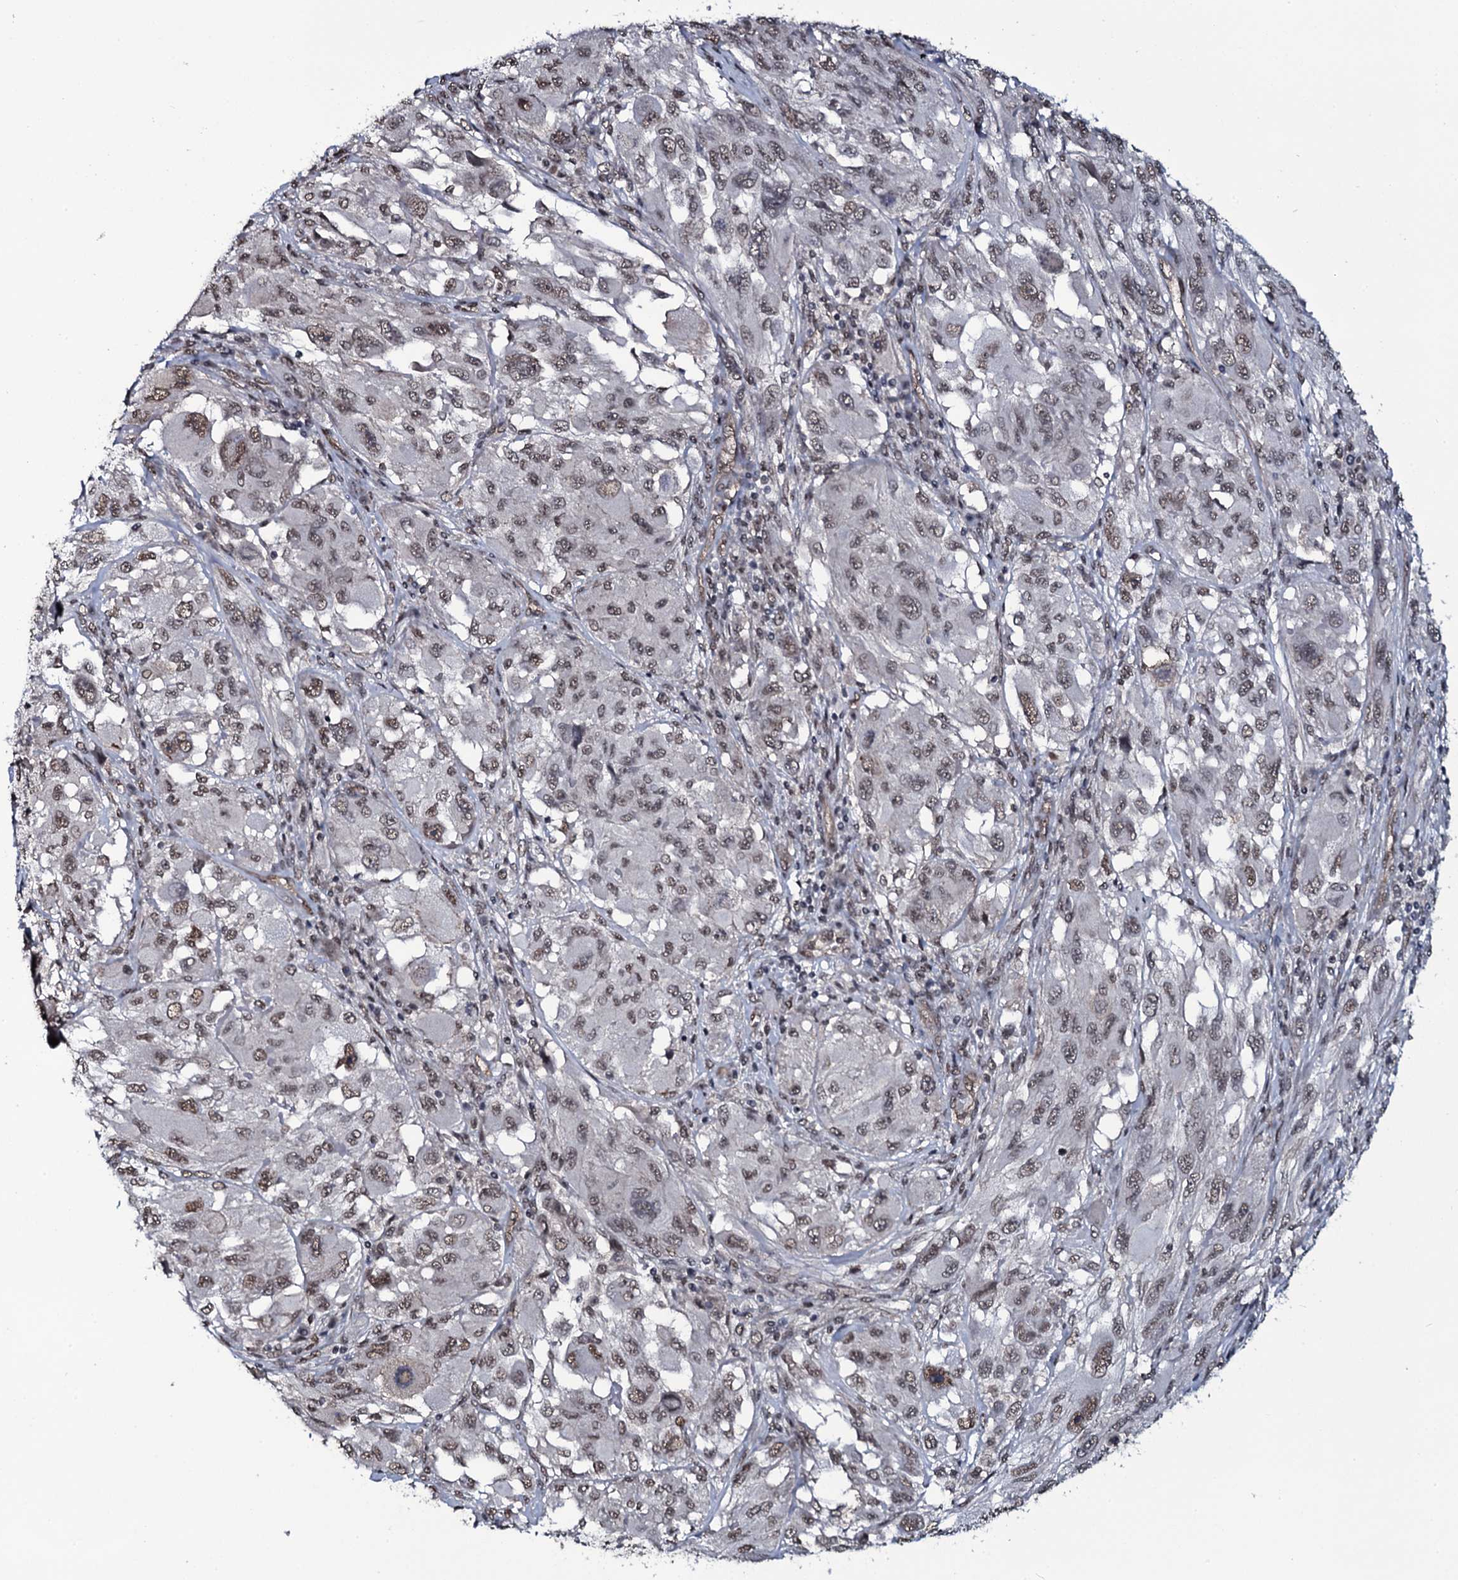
{"staining": {"intensity": "moderate", "quantity": ">75%", "location": "nuclear"}, "tissue": "melanoma", "cell_type": "Tumor cells", "image_type": "cancer", "snomed": [{"axis": "morphology", "description": "Malignant melanoma, NOS"}, {"axis": "topography", "description": "Skin"}], "caption": "High-power microscopy captured an immunohistochemistry histopathology image of malignant melanoma, revealing moderate nuclear expression in about >75% of tumor cells. (IHC, brightfield microscopy, high magnification).", "gene": "SH2D4B", "patient": {"sex": "female", "age": 91}}